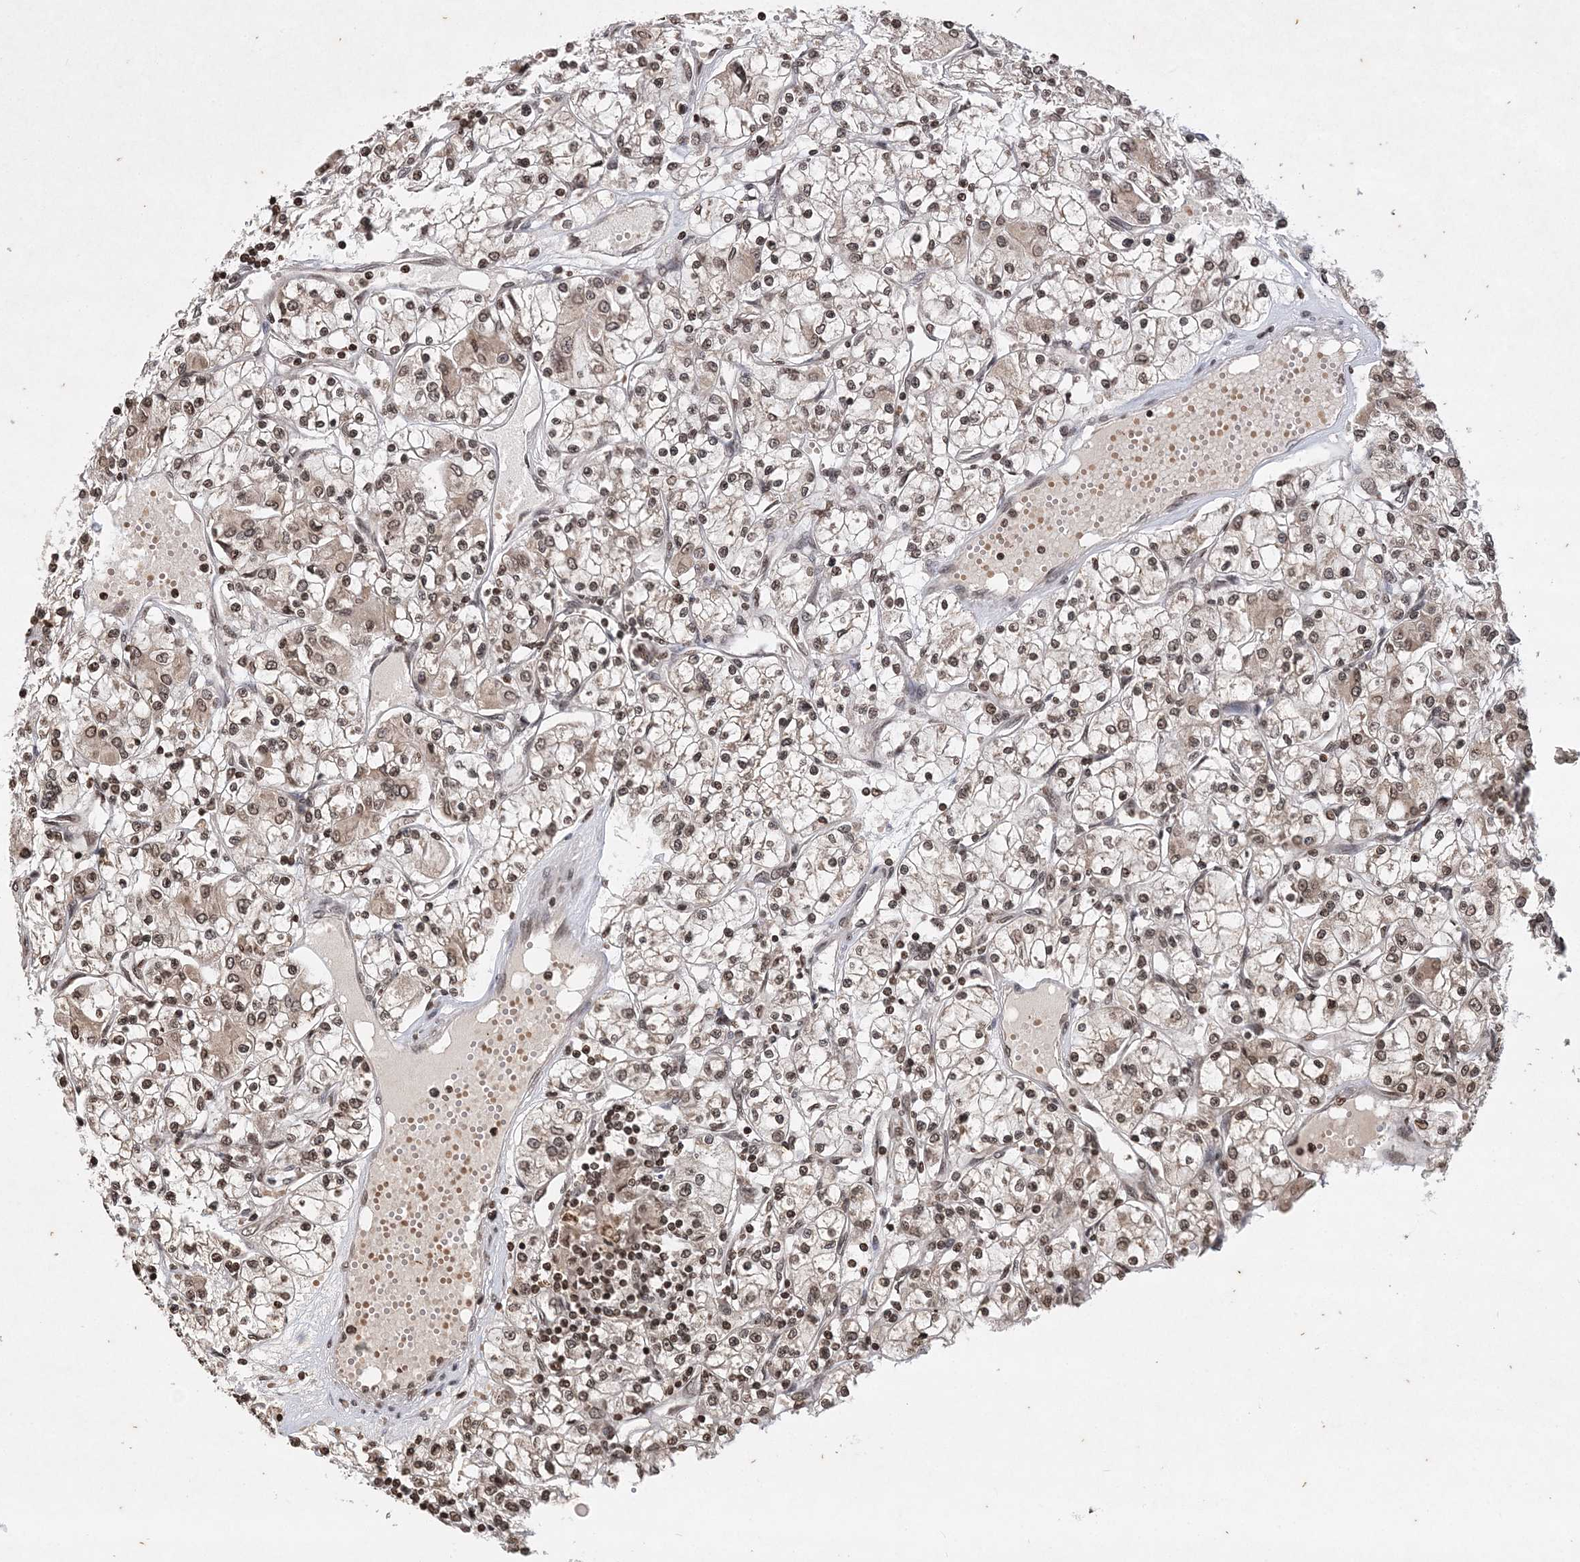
{"staining": {"intensity": "weak", "quantity": ">75%", "location": "cytoplasmic/membranous,nuclear"}, "tissue": "renal cancer", "cell_type": "Tumor cells", "image_type": "cancer", "snomed": [{"axis": "morphology", "description": "Adenocarcinoma, NOS"}, {"axis": "topography", "description": "Kidney"}], "caption": "This is an image of immunohistochemistry staining of renal cancer, which shows weak positivity in the cytoplasmic/membranous and nuclear of tumor cells.", "gene": "NEDD9", "patient": {"sex": "female", "age": 59}}